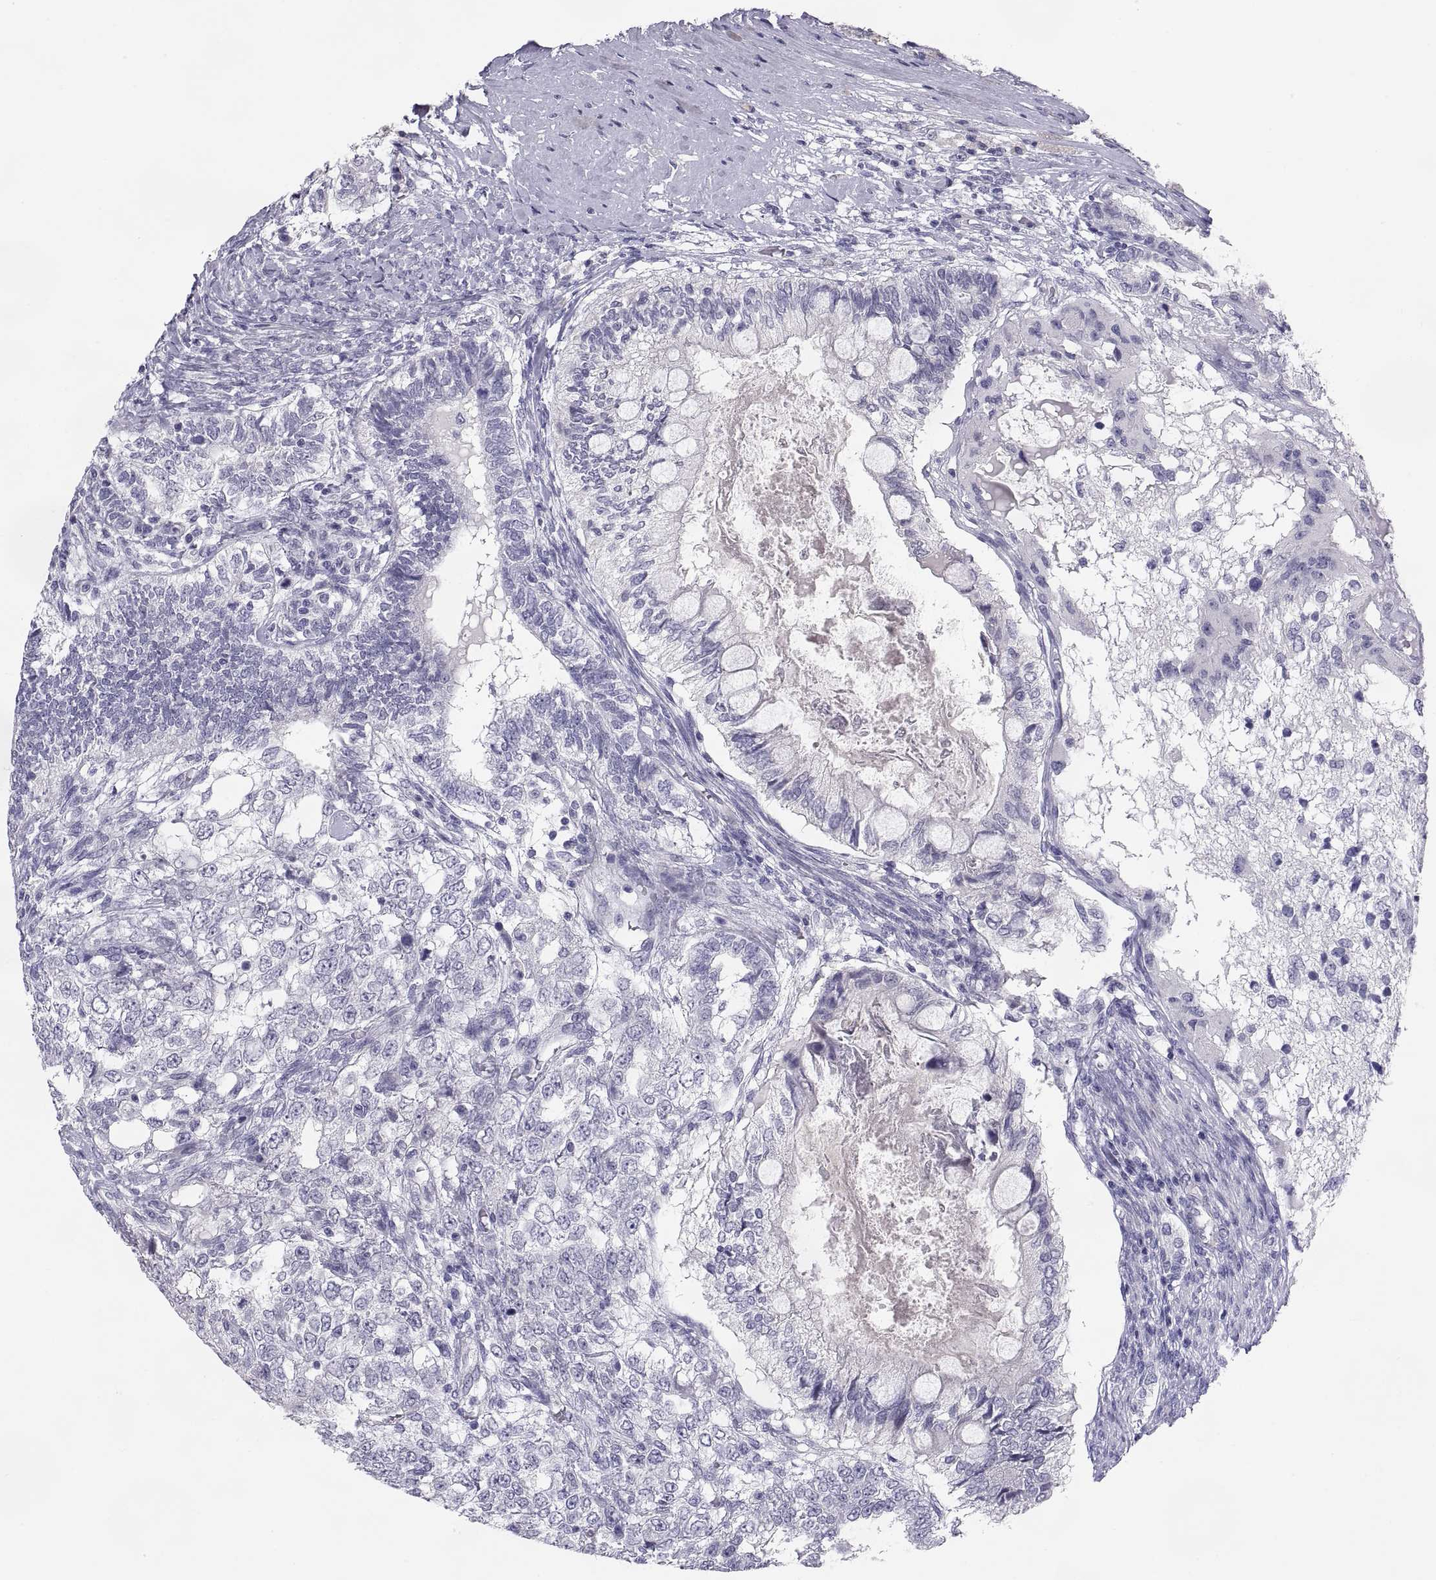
{"staining": {"intensity": "negative", "quantity": "none", "location": "none"}, "tissue": "testis cancer", "cell_type": "Tumor cells", "image_type": "cancer", "snomed": [{"axis": "morphology", "description": "Seminoma, NOS"}, {"axis": "morphology", "description": "Carcinoma, Embryonal, NOS"}, {"axis": "topography", "description": "Testis"}], "caption": "A photomicrograph of human testis cancer (seminoma) is negative for staining in tumor cells.", "gene": "TEX13A", "patient": {"sex": "male", "age": 41}}